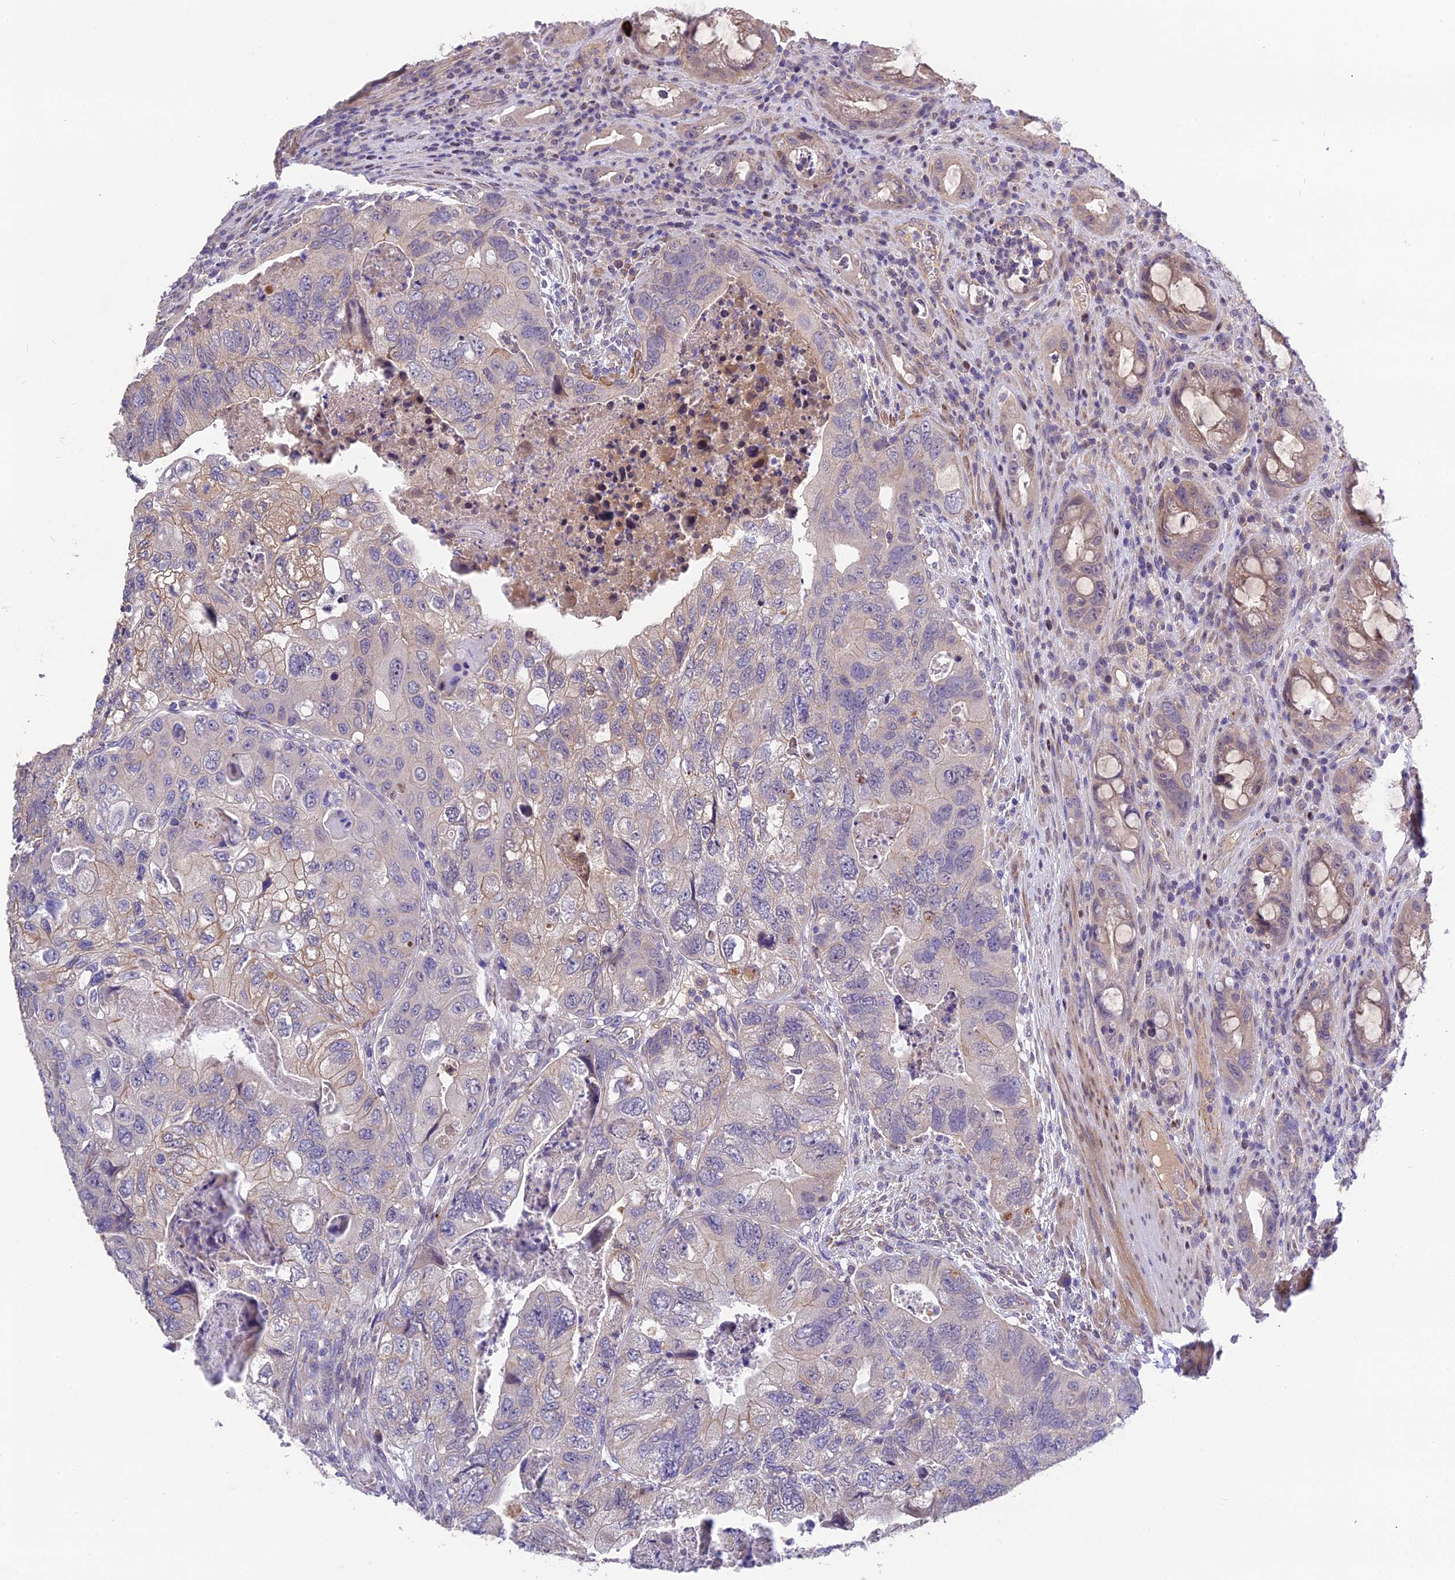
{"staining": {"intensity": "weak", "quantity": "<25%", "location": "cytoplasmic/membranous"}, "tissue": "colorectal cancer", "cell_type": "Tumor cells", "image_type": "cancer", "snomed": [{"axis": "morphology", "description": "Adenocarcinoma, NOS"}, {"axis": "topography", "description": "Rectum"}], "caption": "This is an IHC photomicrograph of colorectal cancer (adenocarcinoma). There is no expression in tumor cells.", "gene": "PUS10", "patient": {"sex": "male", "age": 63}}